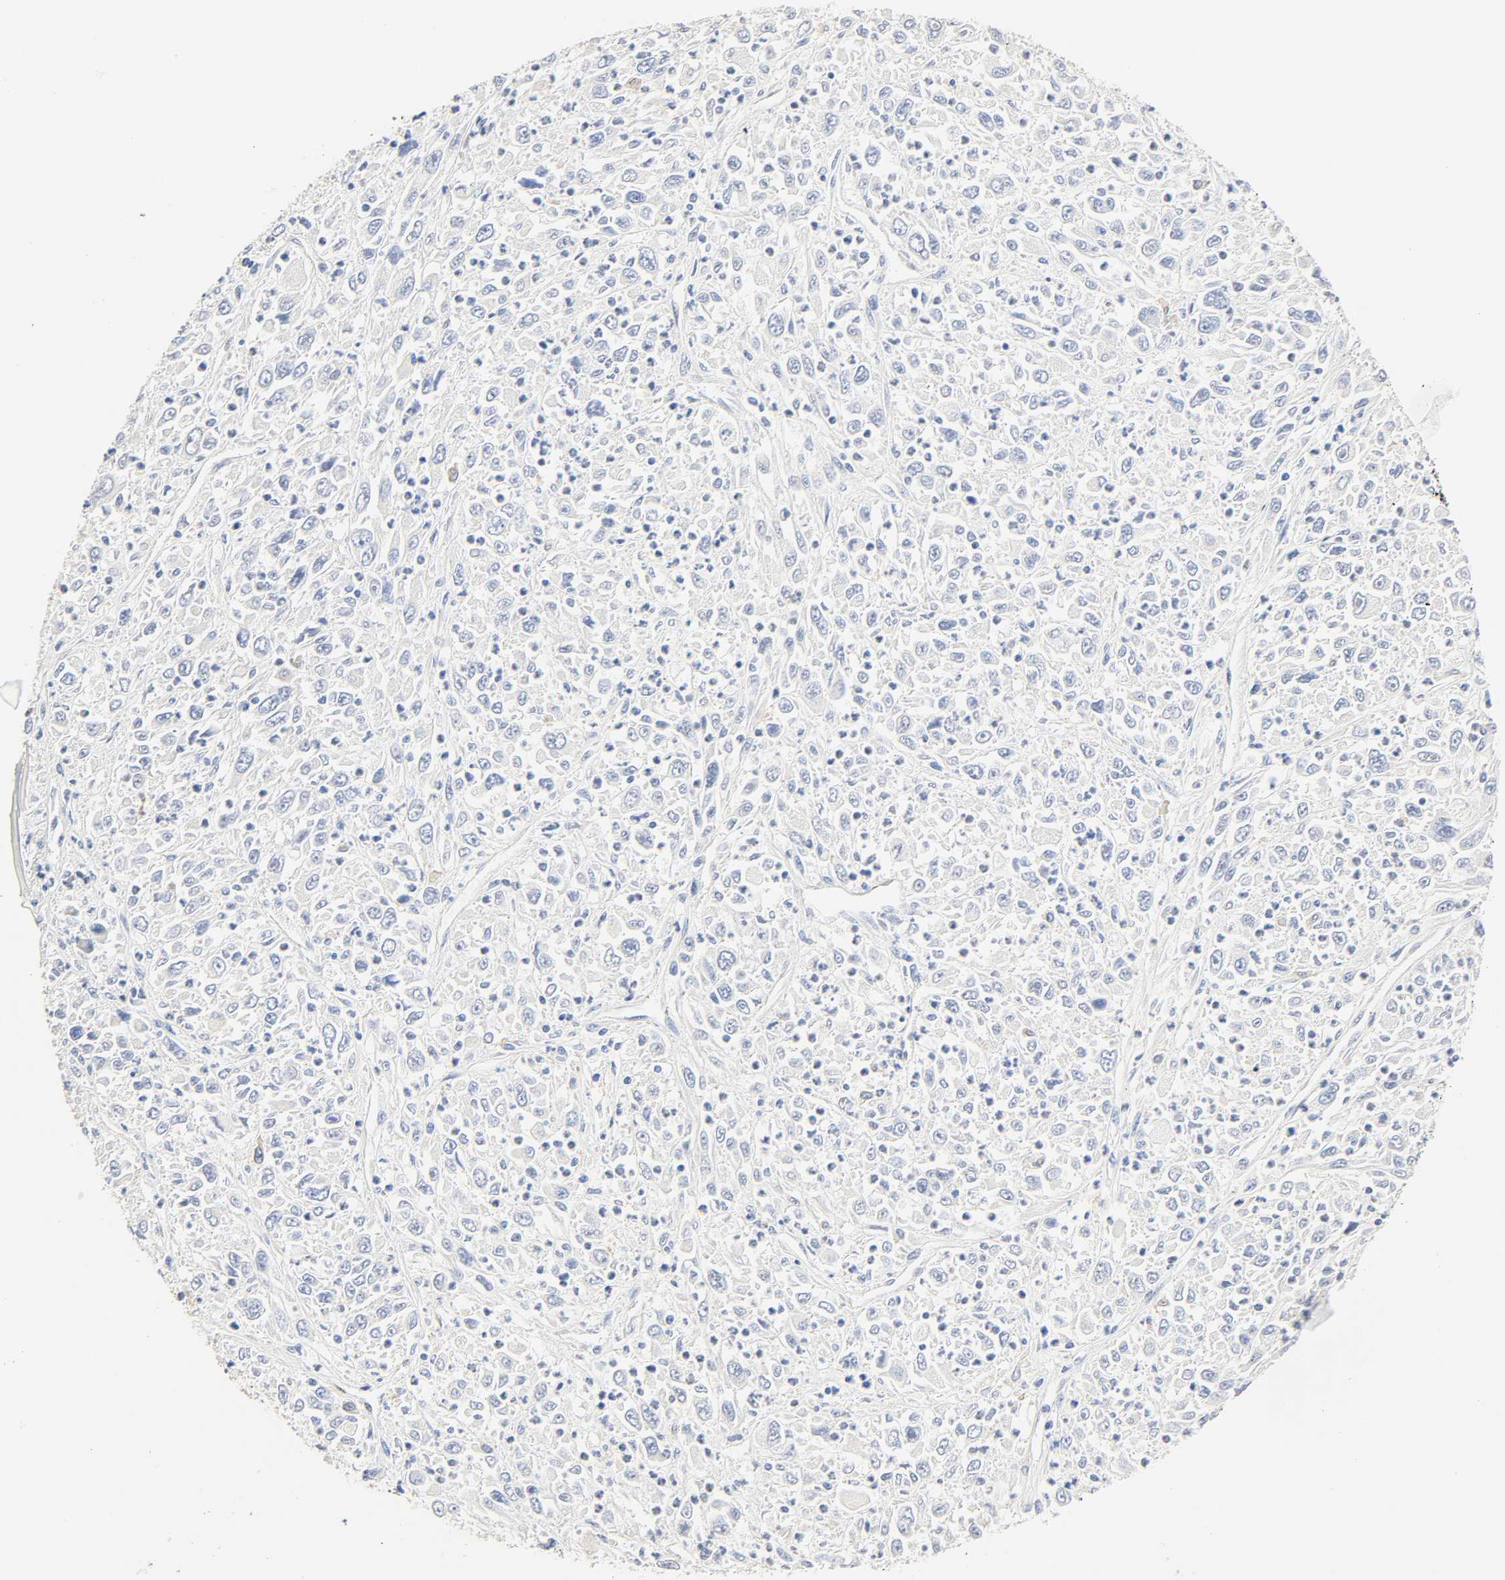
{"staining": {"intensity": "negative", "quantity": "none", "location": "none"}, "tissue": "melanoma", "cell_type": "Tumor cells", "image_type": "cancer", "snomed": [{"axis": "morphology", "description": "Malignant melanoma, Metastatic site"}, {"axis": "topography", "description": "Skin"}], "caption": "Protein analysis of melanoma demonstrates no significant staining in tumor cells.", "gene": "BORCS8-MEF2B", "patient": {"sex": "female", "age": 56}}